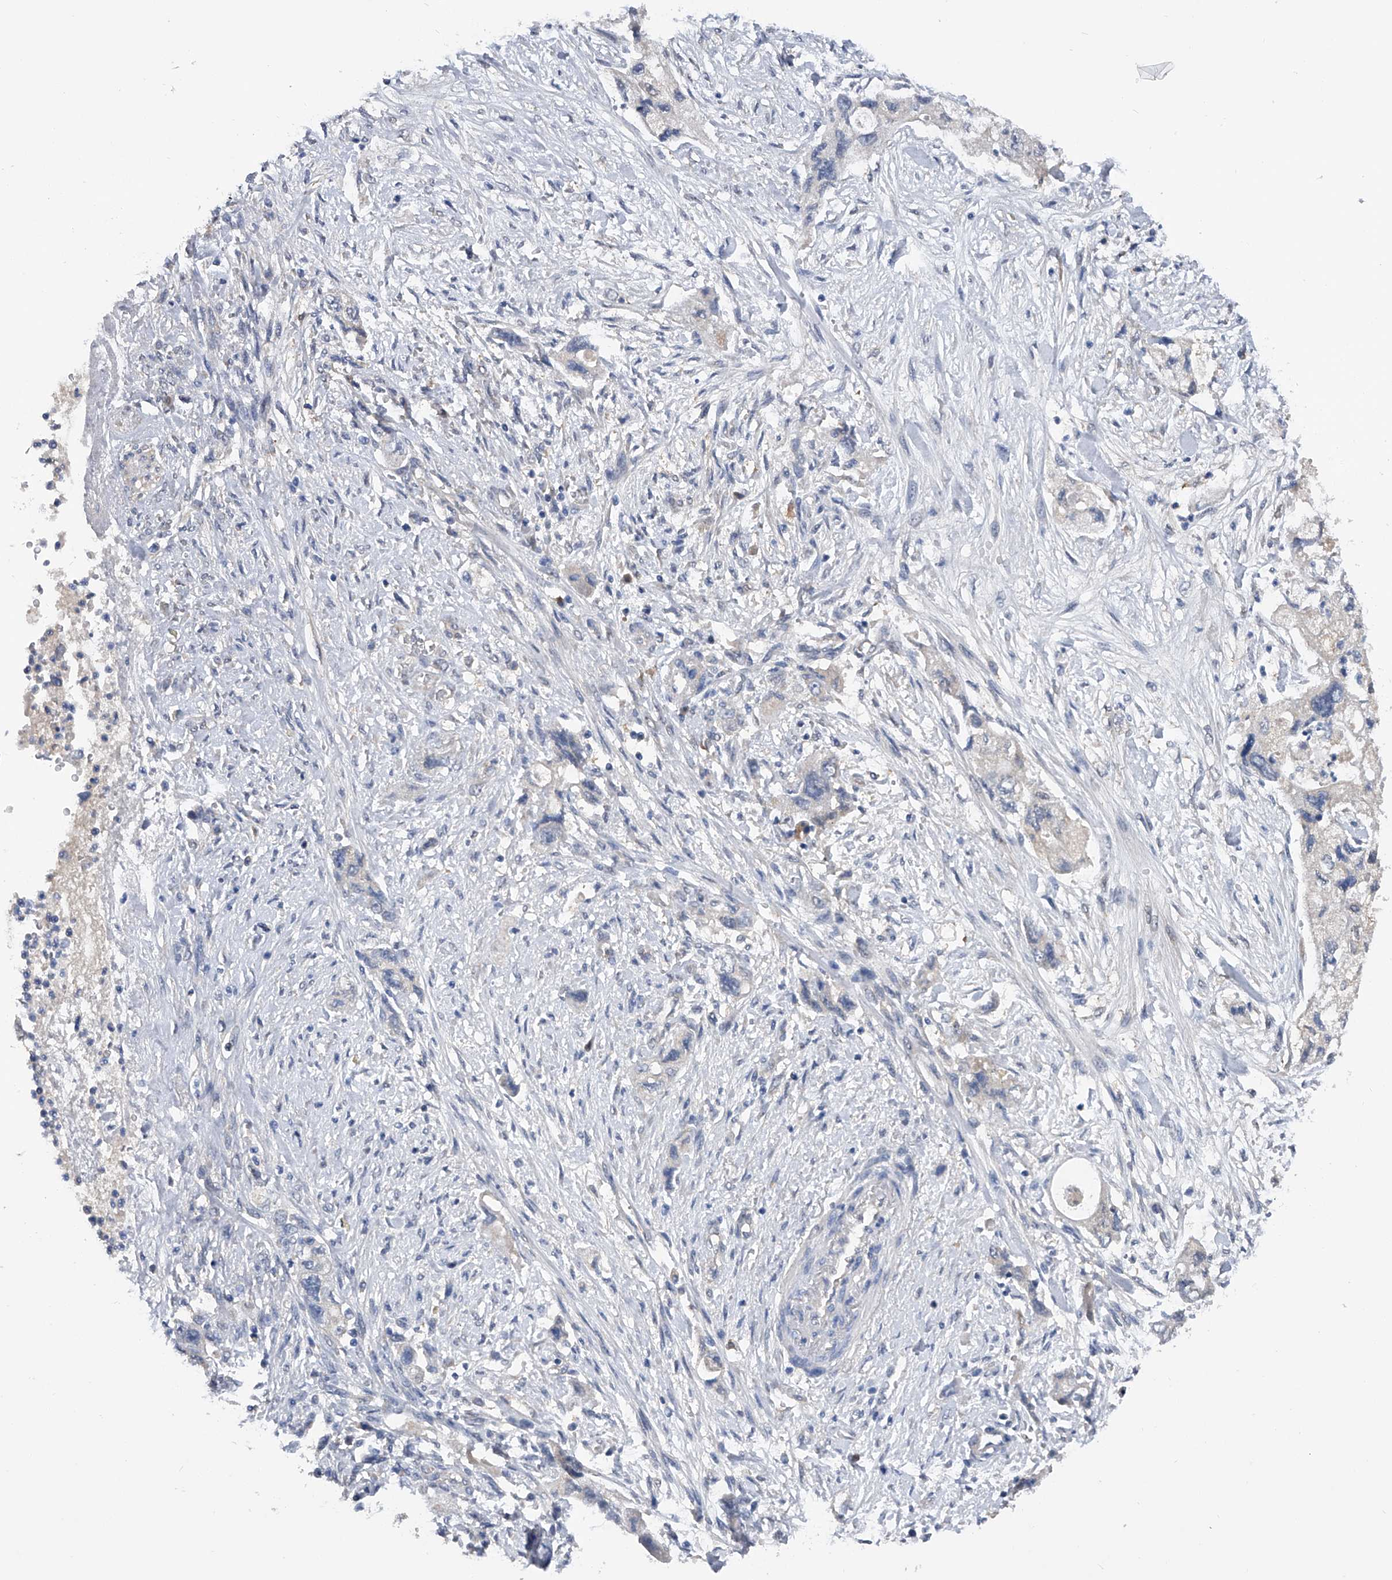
{"staining": {"intensity": "negative", "quantity": "none", "location": "none"}, "tissue": "pancreatic cancer", "cell_type": "Tumor cells", "image_type": "cancer", "snomed": [{"axis": "morphology", "description": "Adenocarcinoma, NOS"}, {"axis": "topography", "description": "Pancreas"}], "caption": "This is an immunohistochemistry image of human pancreatic adenocarcinoma. There is no staining in tumor cells.", "gene": "PGM3", "patient": {"sex": "female", "age": 73}}